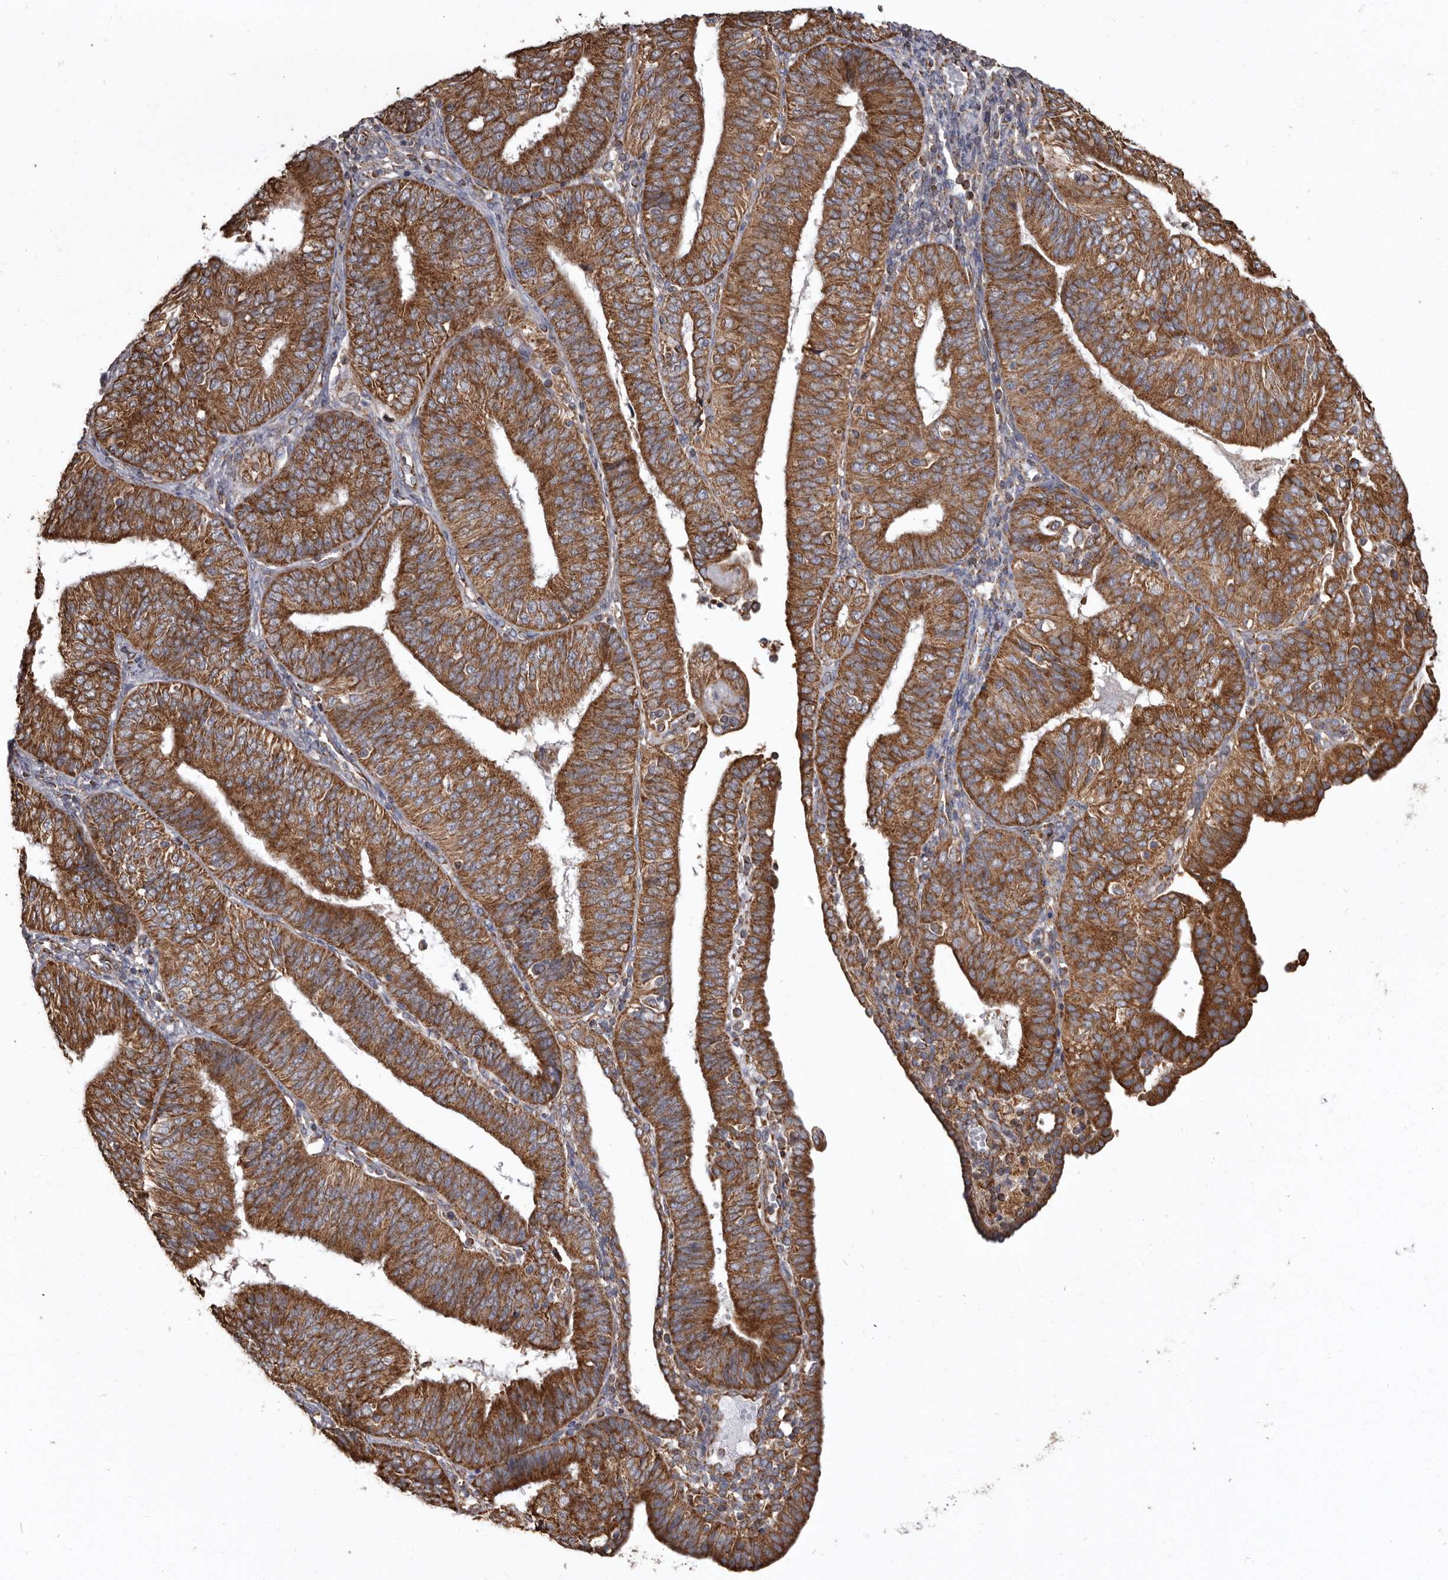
{"staining": {"intensity": "strong", "quantity": ">75%", "location": "cytoplasmic/membranous"}, "tissue": "endometrial cancer", "cell_type": "Tumor cells", "image_type": "cancer", "snomed": [{"axis": "morphology", "description": "Adenocarcinoma, NOS"}, {"axis": "topography", "description": "Endometrium"}], "caption": "Immunohistochemistry staining of endometrial adenocarcinoma, which displays high levels of strong cytoplasmic/membranous expression in approximately >75% of tumor cells indicating strong cytoplasmic/membranous protein staining. The staining was performed using DAB (brown) for protein detection and nuclei were counterstained in hematoxylin (blue).", "gene": "CDK5RAP3", "patient": {"sex": "female", "age": 58}}